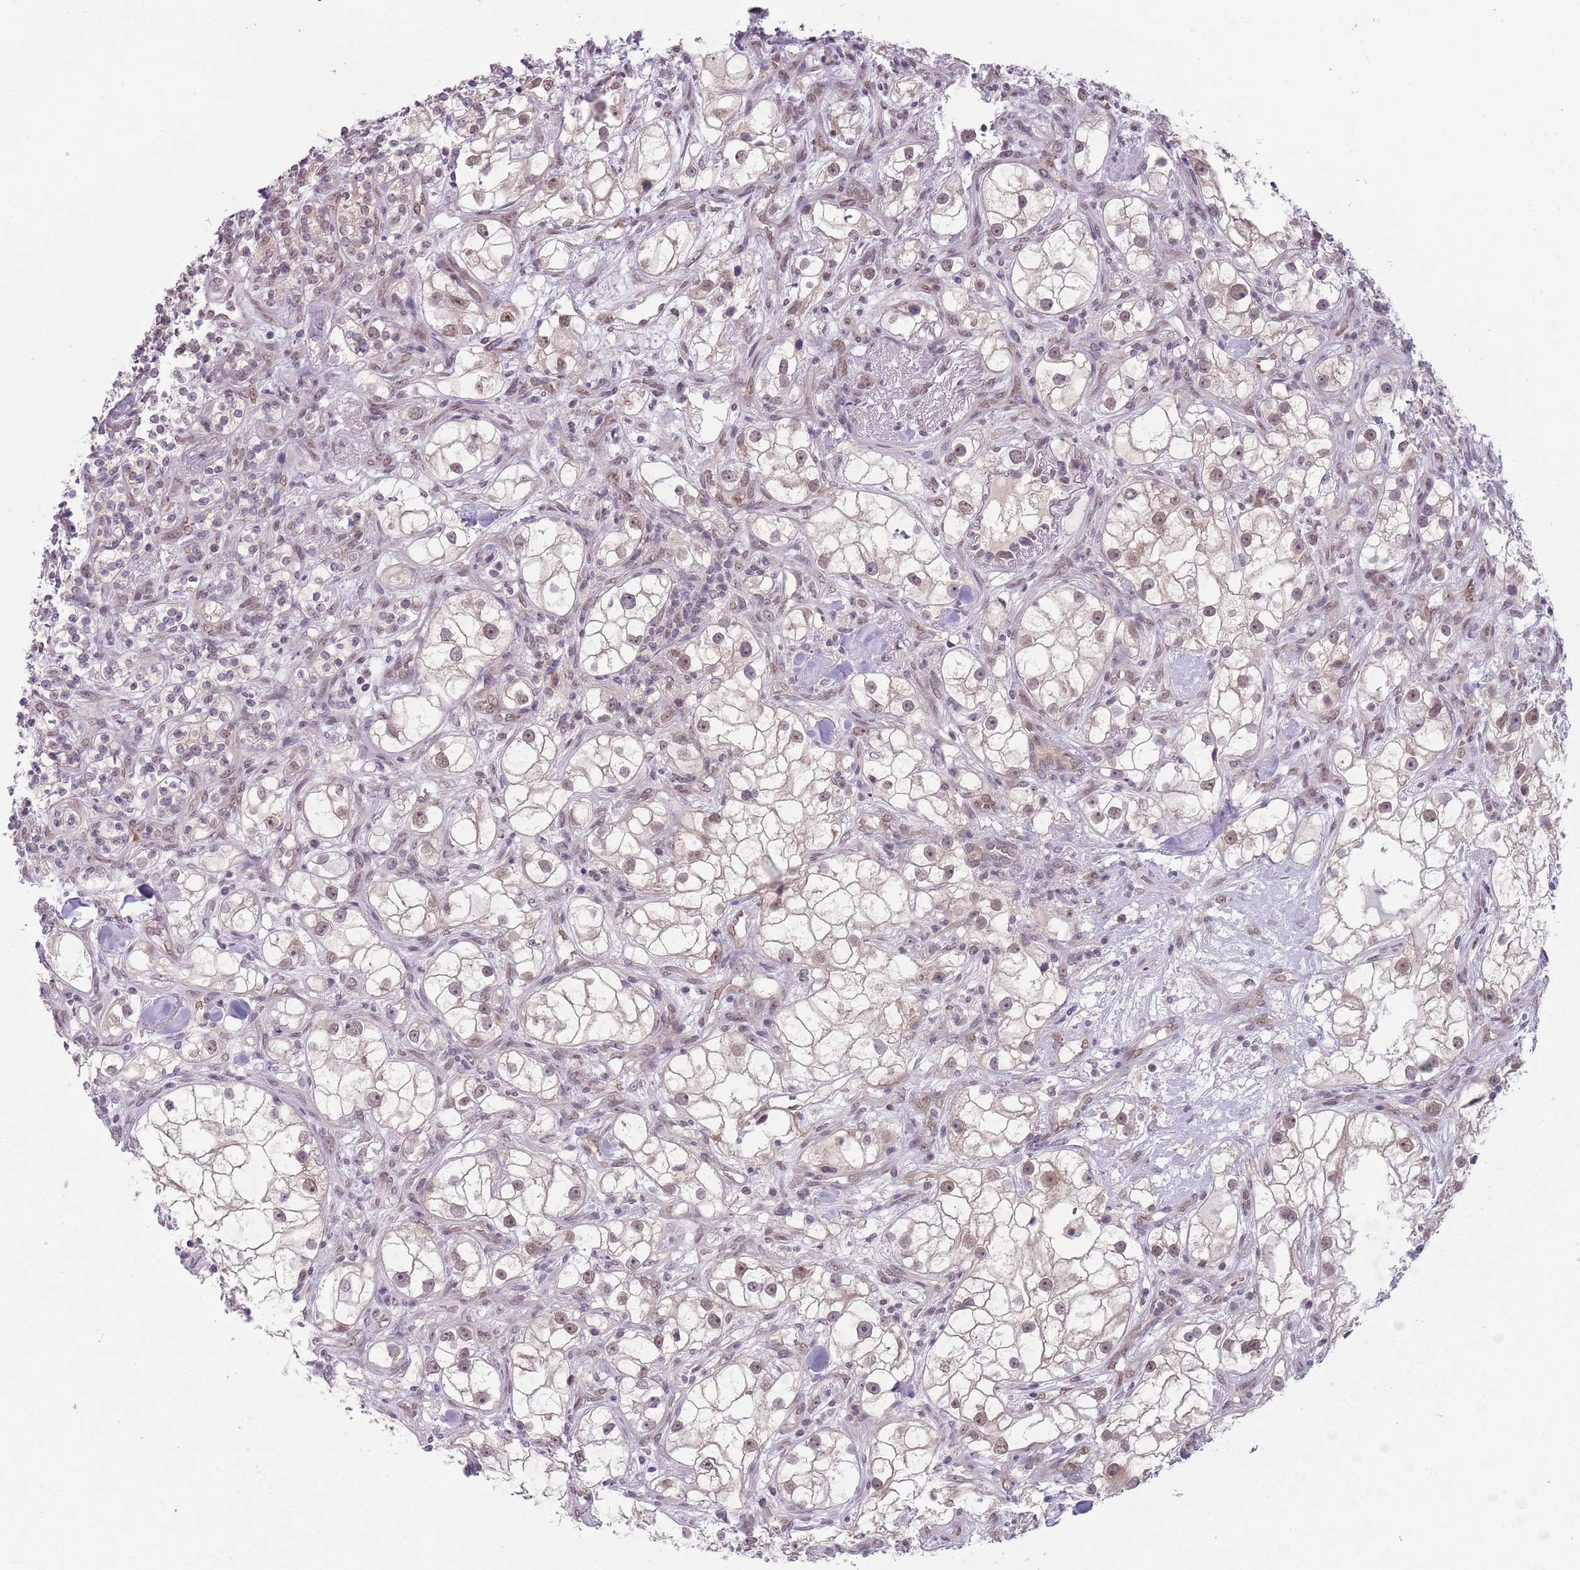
{"staining": {"intensity": "weak", "quantity": "25%-75%", "location": "nuclear"}, "tissue": "renal cancer", "cell_type": "Tumor cells", "image_type": "cancer", "snomed": [{"axis": "morphology", "description": "Adenocarcinoma, NOS"}, {"axis": "topography", "description": "Kidney"}], "caption": "Renal cancer tissue demonstrates weak nuclear positivity in about 25%-75% of tumor cells, visualized by immunohistochemistry. (Stains: DAB in brown, nuclei in blue, Microscopy: brightfield microscopy at high magnification).", "gene": "TM2D1", "patient": {"sex": "male", "age": 77}}